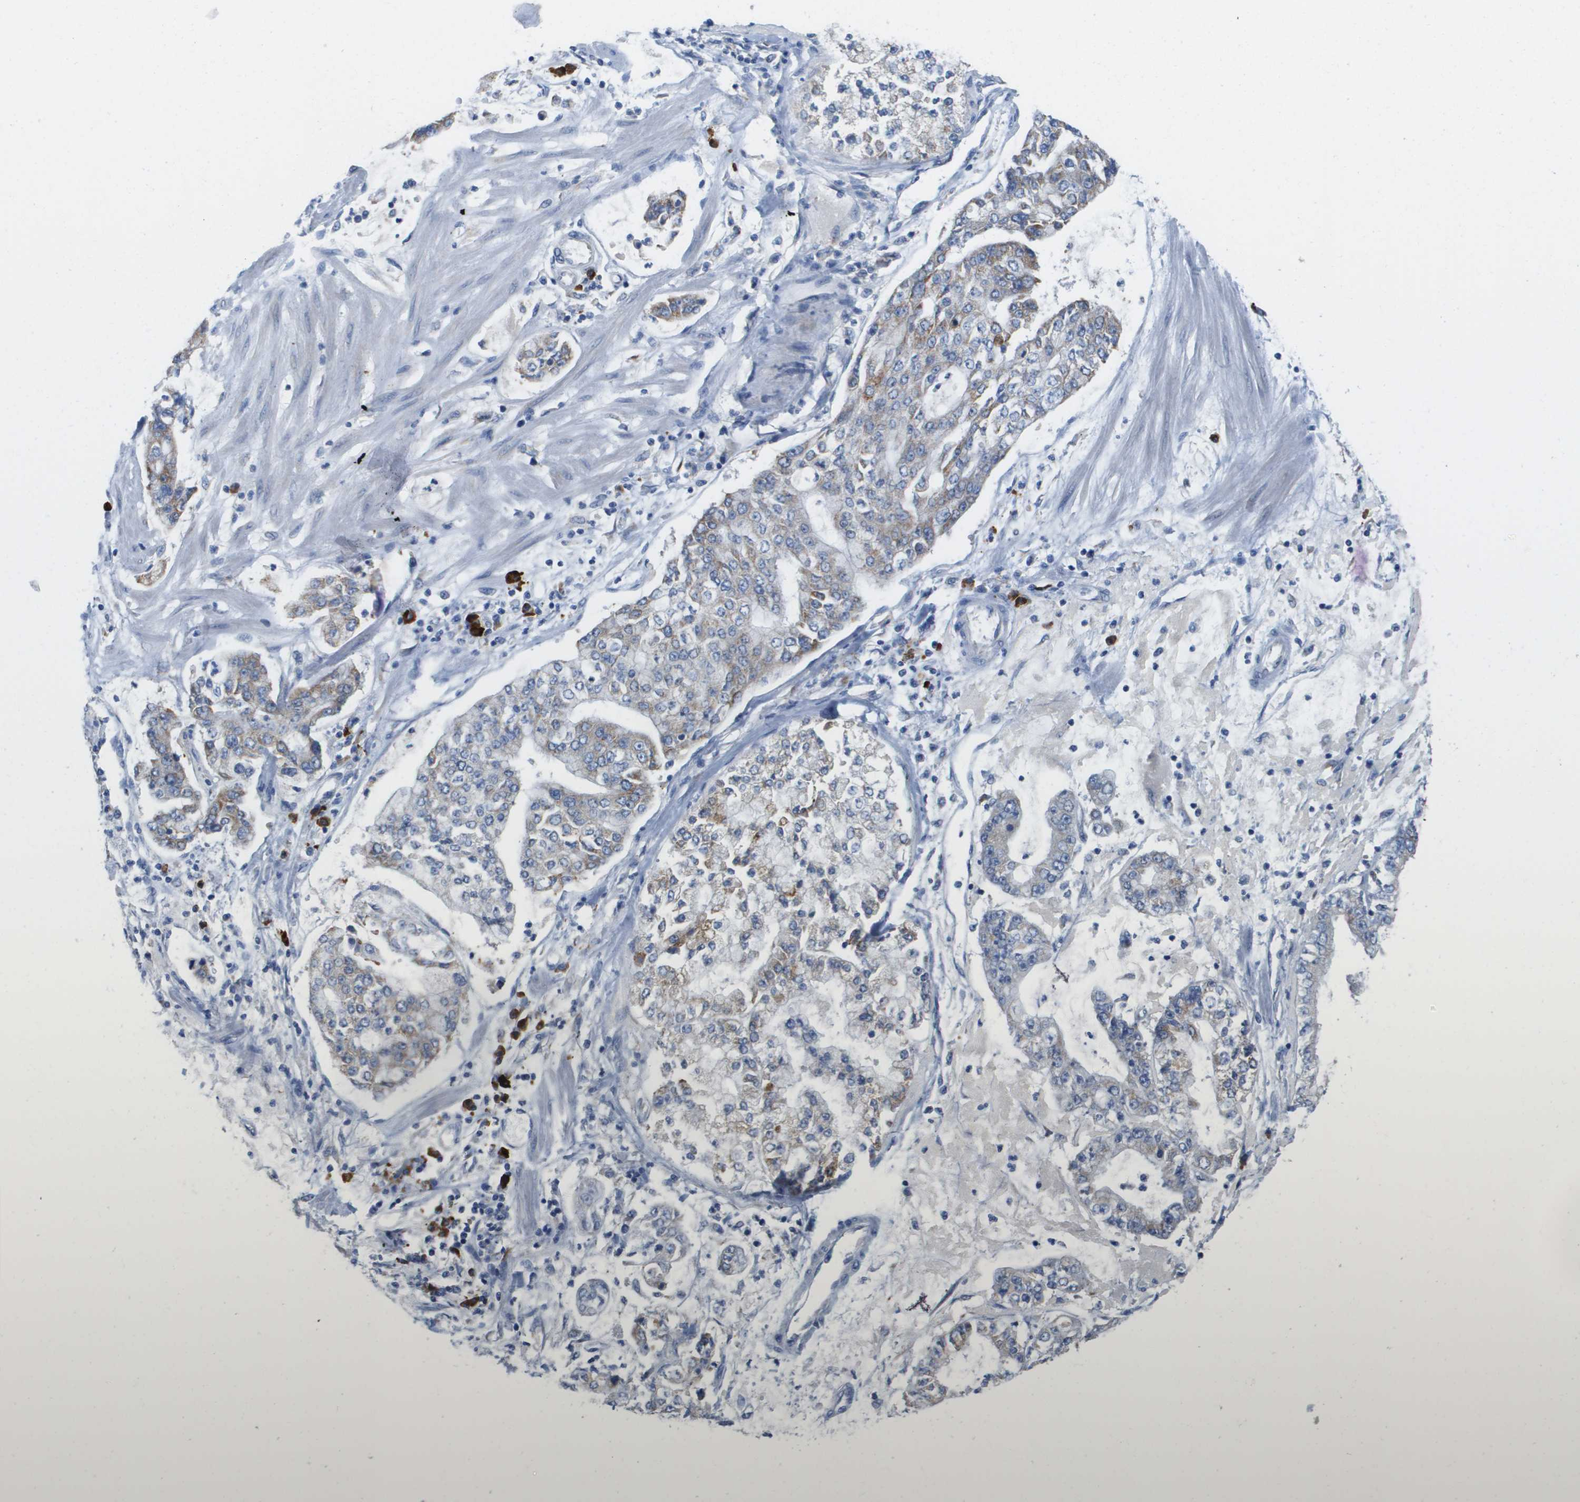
{"staining": {"intensity": "moderate", "quantity": "<25%", "location": "cytoplasmic/membranous"}, "tissue": "stomach cancer", "cell_type": "Tumor cells", "image_type": "cancer", "snomed": [{"axis": "morphology", "description": "Adenocarcinoma, NOS"}, {"axis": "topography", "description": "Stomach"}], "caption": "DAB (3,3'-diaminobenzidine) immunohistochemical staining of human stomach adenocarcinoma reveals moderate cytoplasmic/membranous protein expression in approximately <25% of tumor cells. (DAB IHC with brightfield microscopy, high magnification).", "gene": "CD3G", "patient": {"sex": "male", "age": 76}}